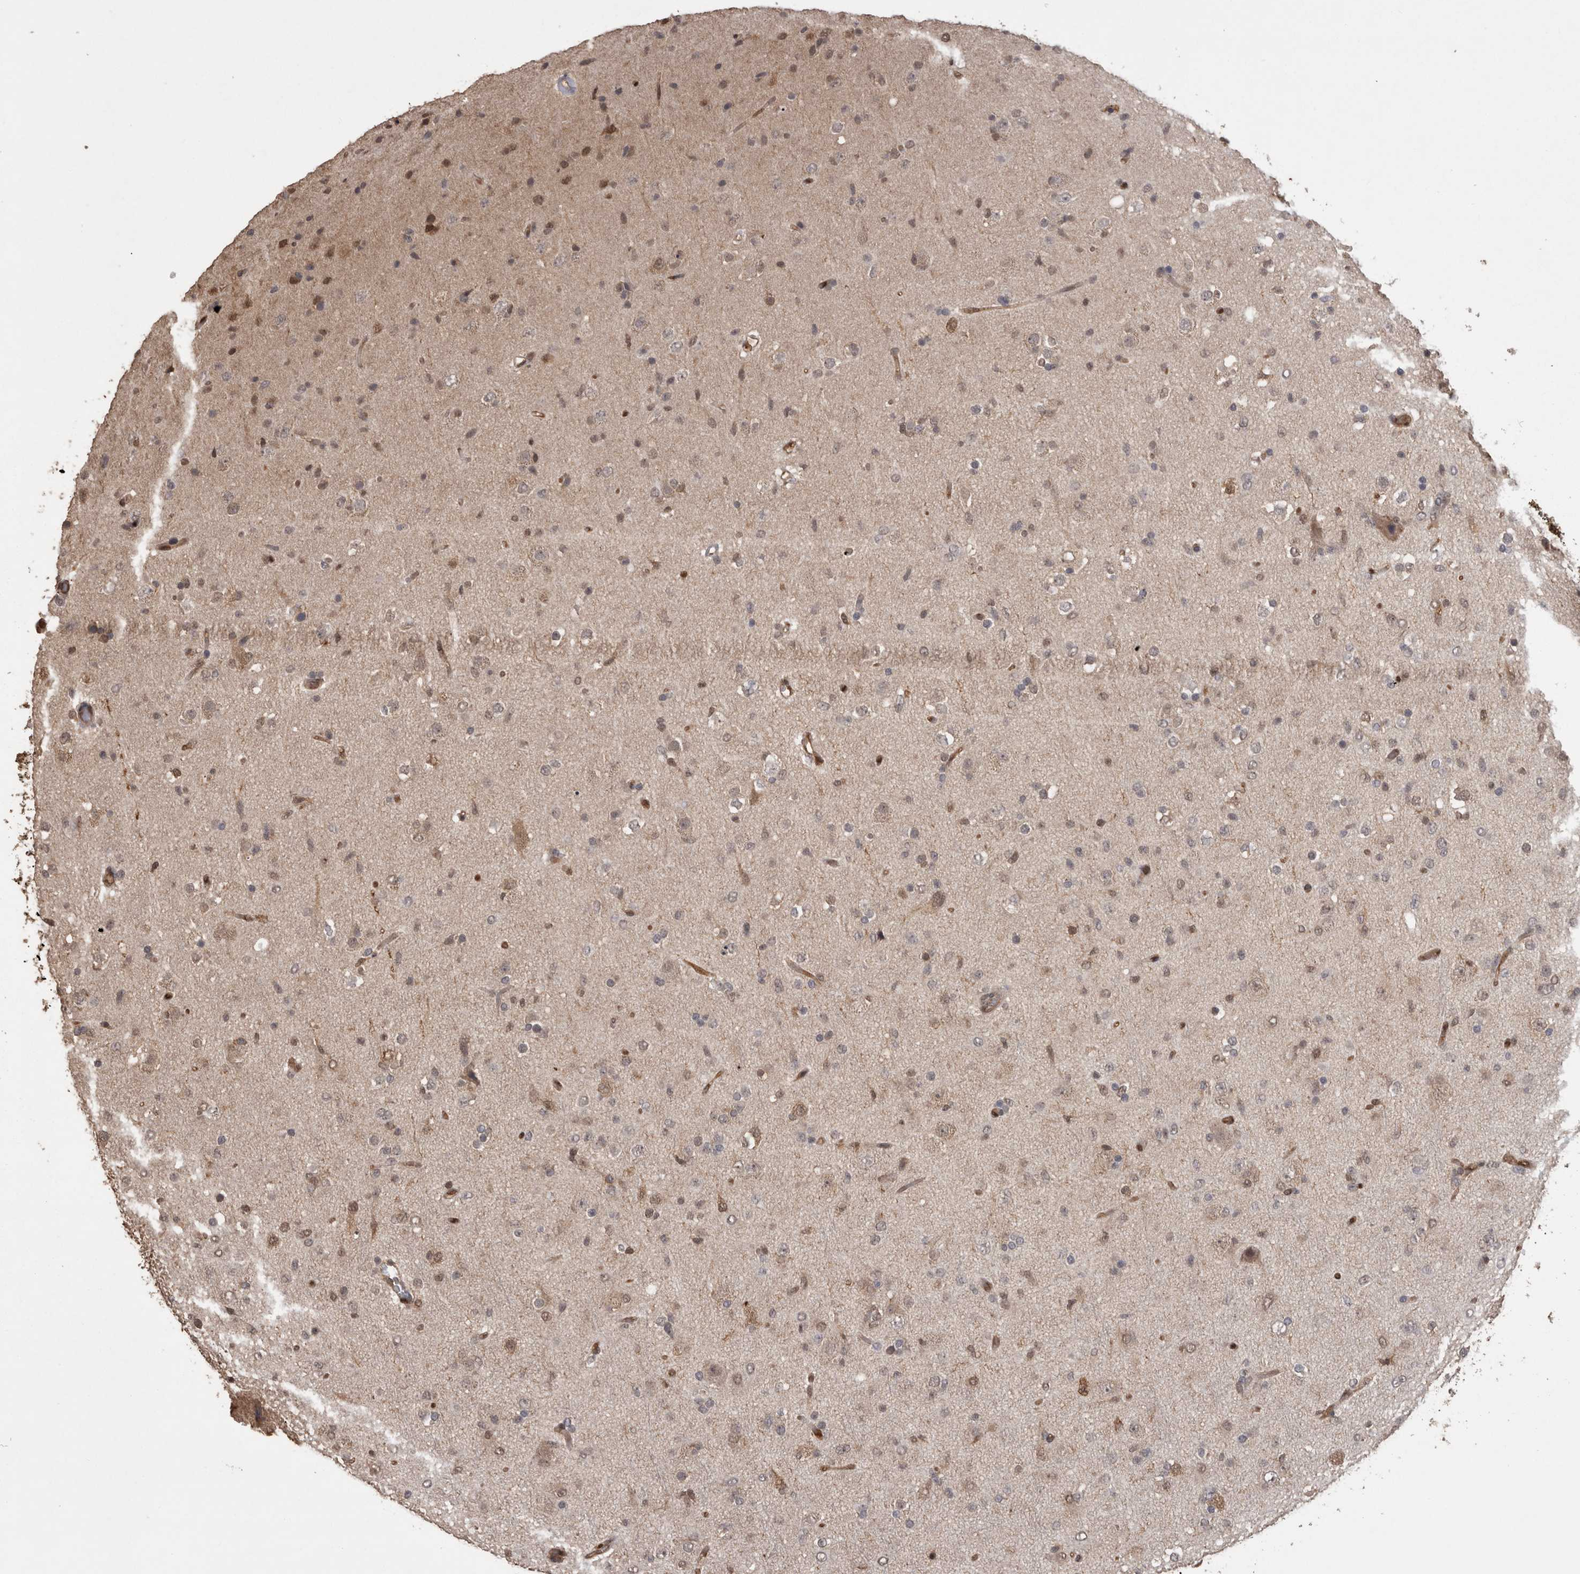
{"staining": {"intensity": "weak", "quantity": "25%-75%", "location": "nuclear"}, "tissue": "glioma", "cell_type": "Tumor cells", "image_type": "cancer", "snomed": [{"axis": "morphology", "description": "Glioma, malignant, Low grade"}, {"axis": "topography", "description": "Brain"}], "caption": "The image exhibits immunohistochemical staining of glioma. There is weak nuclear positivity is identified in about 25%-75% of tumor cells.", "gene": "LXN", "patient": {"sex": "male", "age": 65}}